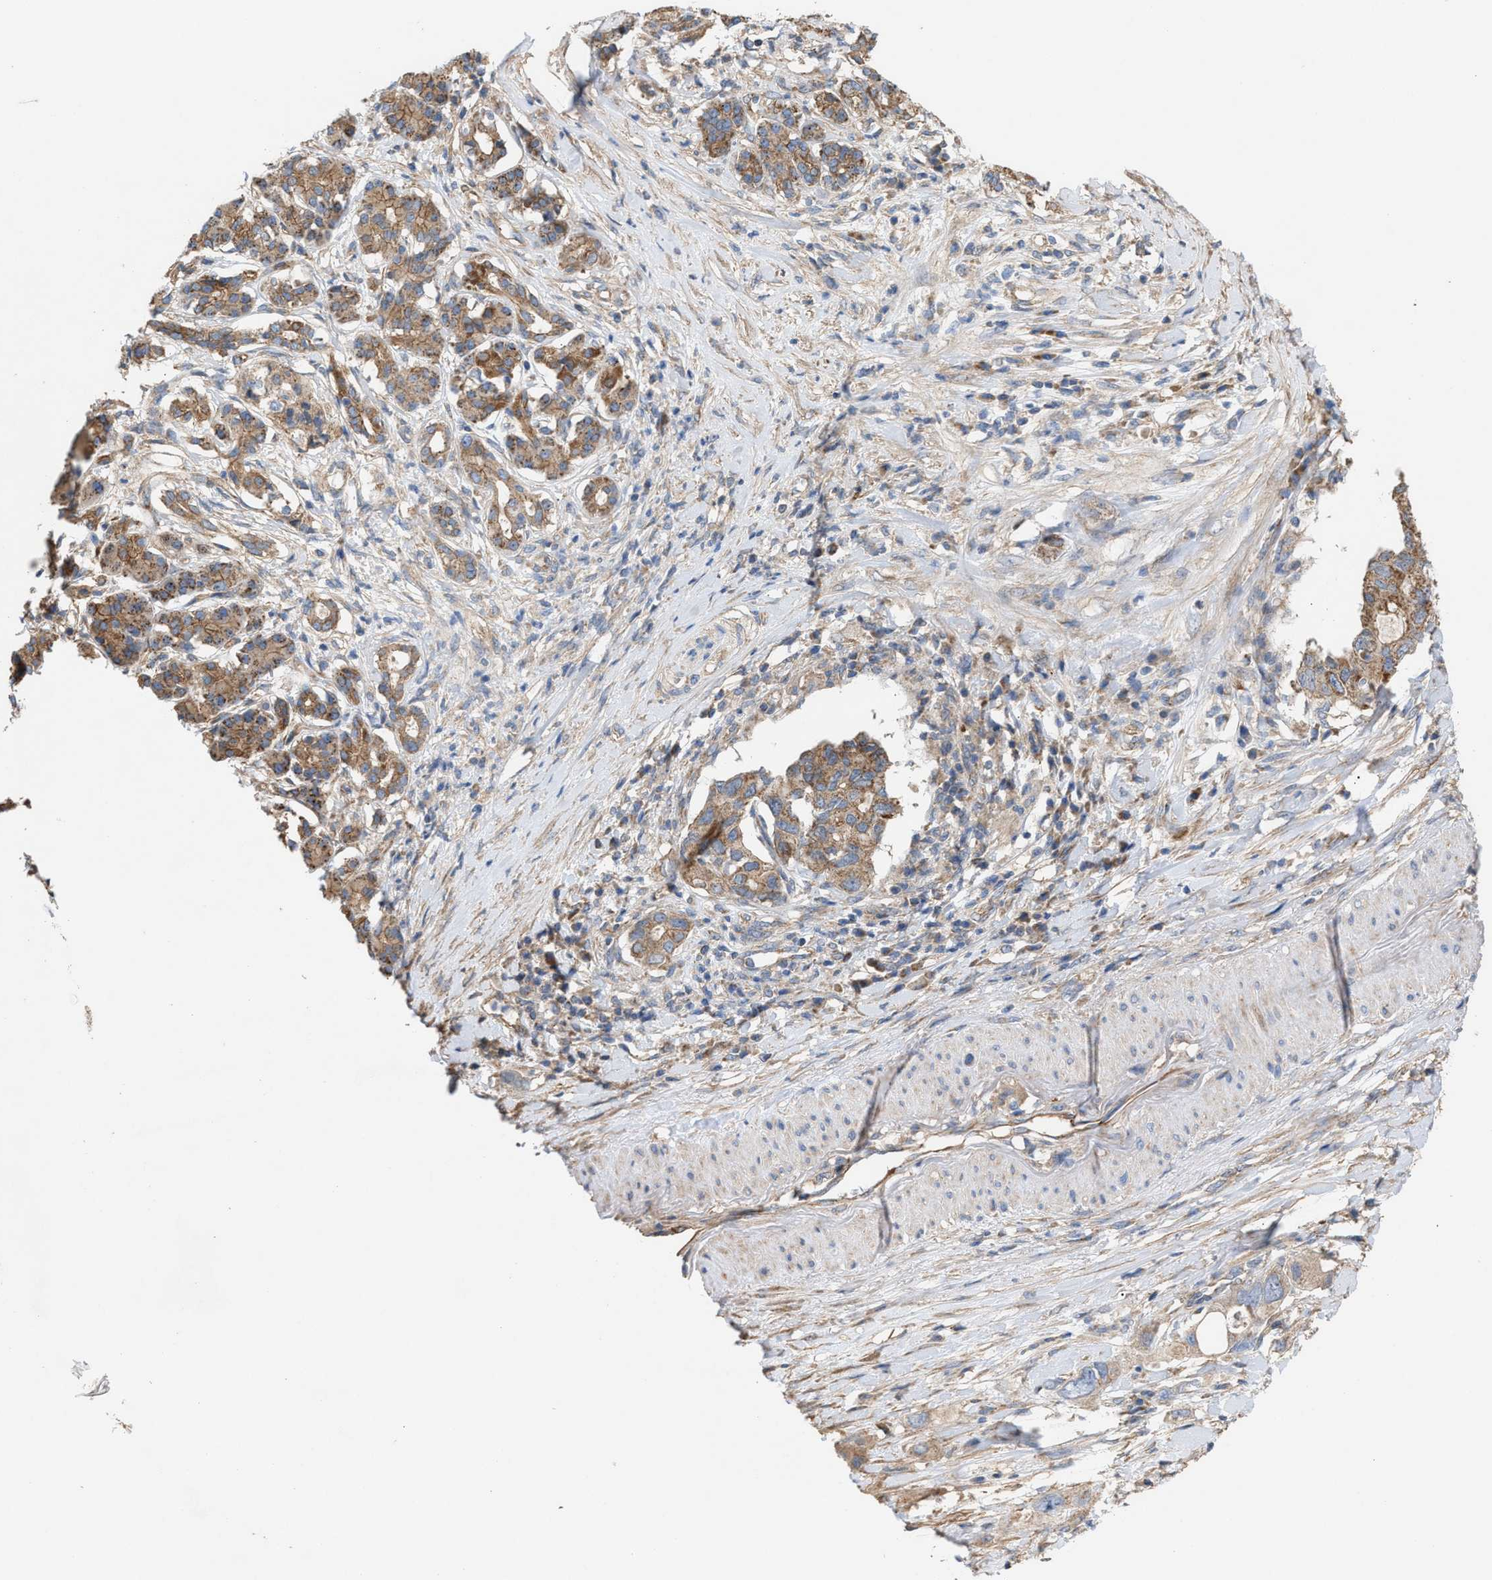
{"staining": {"intensity": "moderate", "quantity": ">75%", "location": "cytoplasmic/membranous"}, "tissue": "pancreatic cancer", "cell_type": "Tumor cells", "image_type": "cancer", "snomed": [{"axis": "morphology", "description": "Adenocarcinoma, NOS"}, {"axis": "topography", "description": "Pancreas"}], "caption": "Tumor cells reveal medium levels of moderate cytoplasmic/membranous staining in about >75% of cells in pancreatic adenocarcinoma.", "gene": "OXSM", "patient": {"sex": "female", "age": 56}}